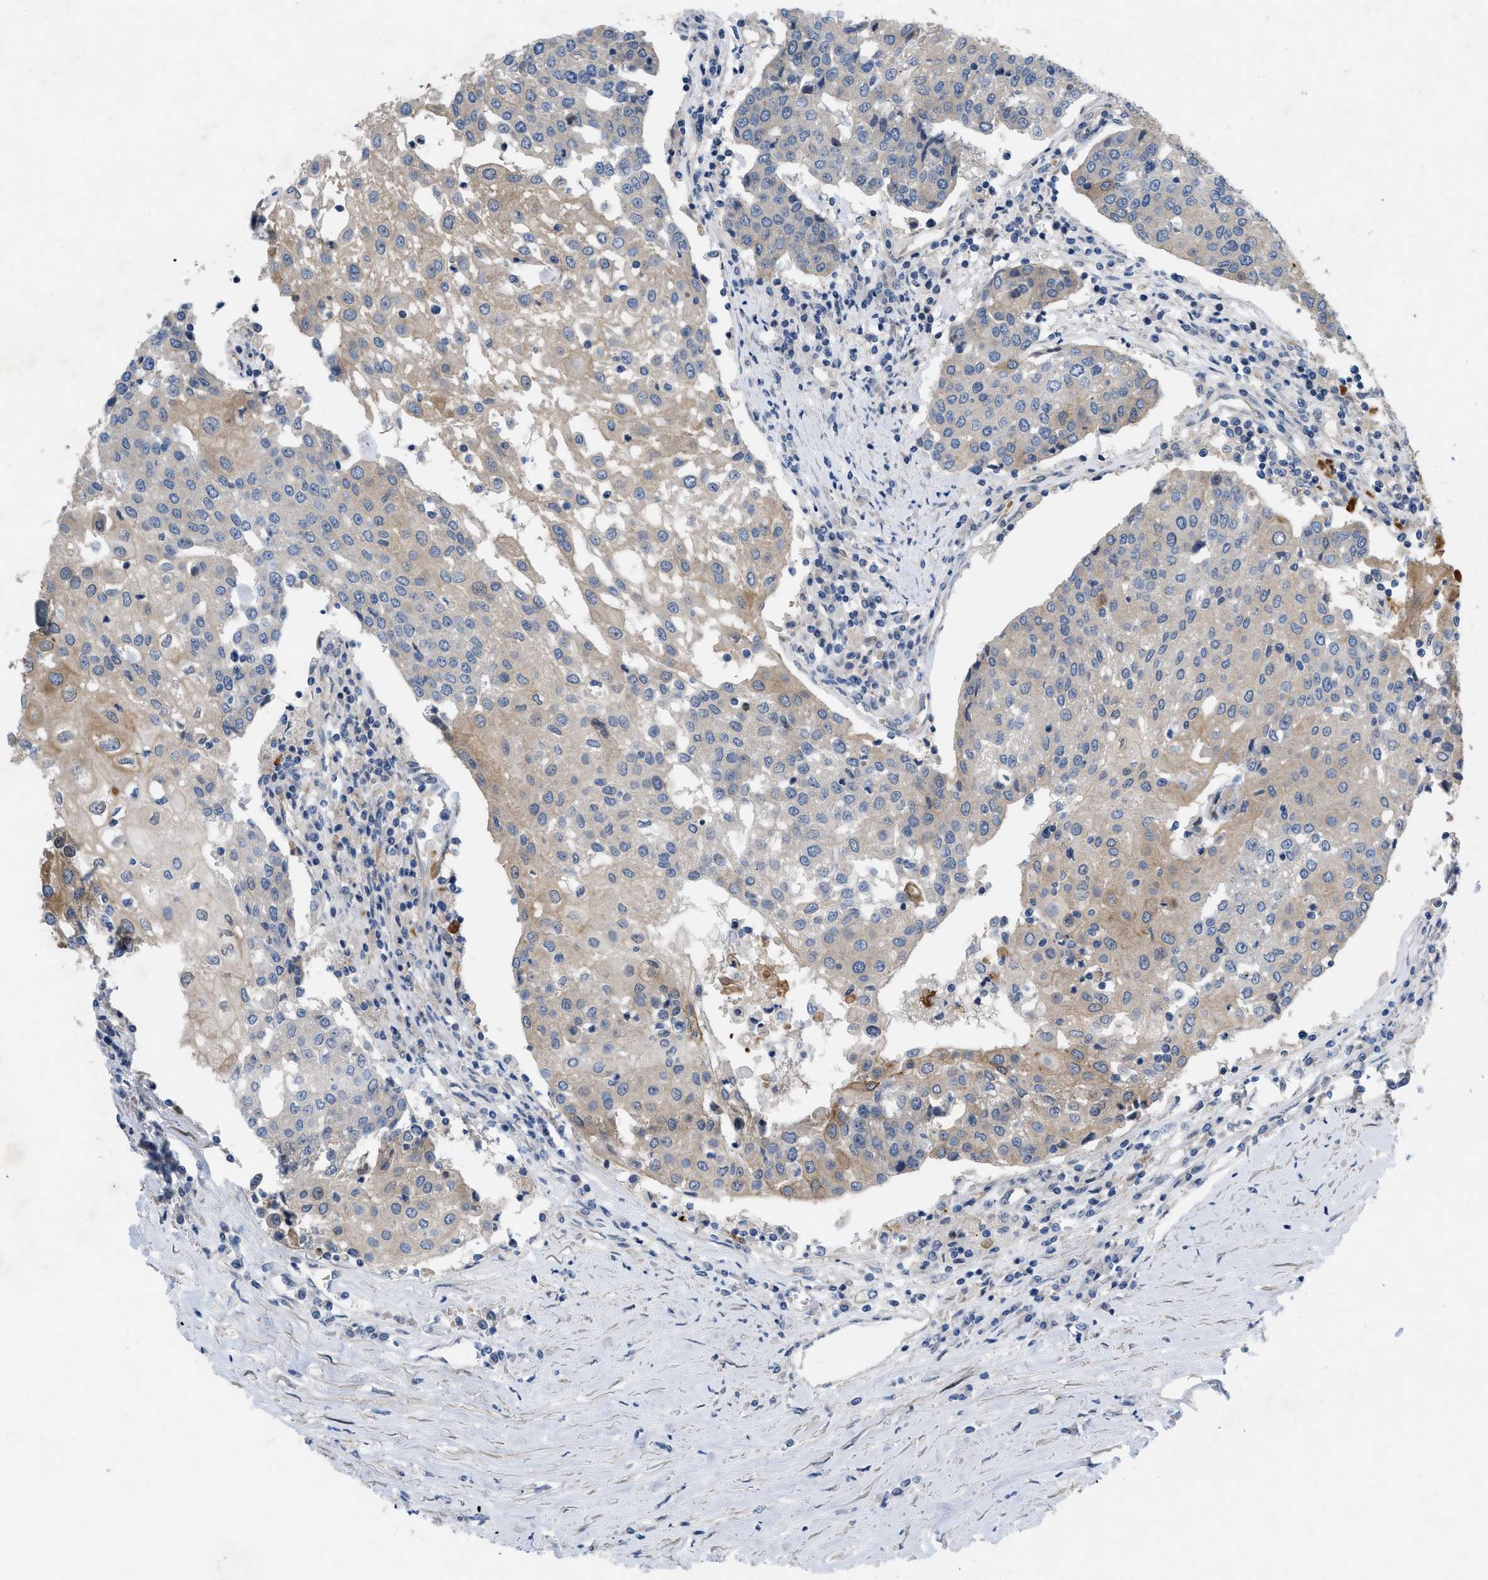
{"staining": {"intensity": "weak", "quantity": "25%-75%", "location": "cytoplasmic/membranous"}, "tissue": "urothelial cancer", "cell_type": "Tumor cells", "image_type": "cancer", "snomed": [{"axis": "morphology", "description": "Urothelial carcinoma, High grade"}, {"axis": "topography", "description": "Urinary bladder"}], "caption": "Urothelial cancer stained for a protein reveals weak cytoplasmic/membranous positivity in tumor cells.", "gene": "NDEL1", "patient": {"sex": "female", "age": 85}}